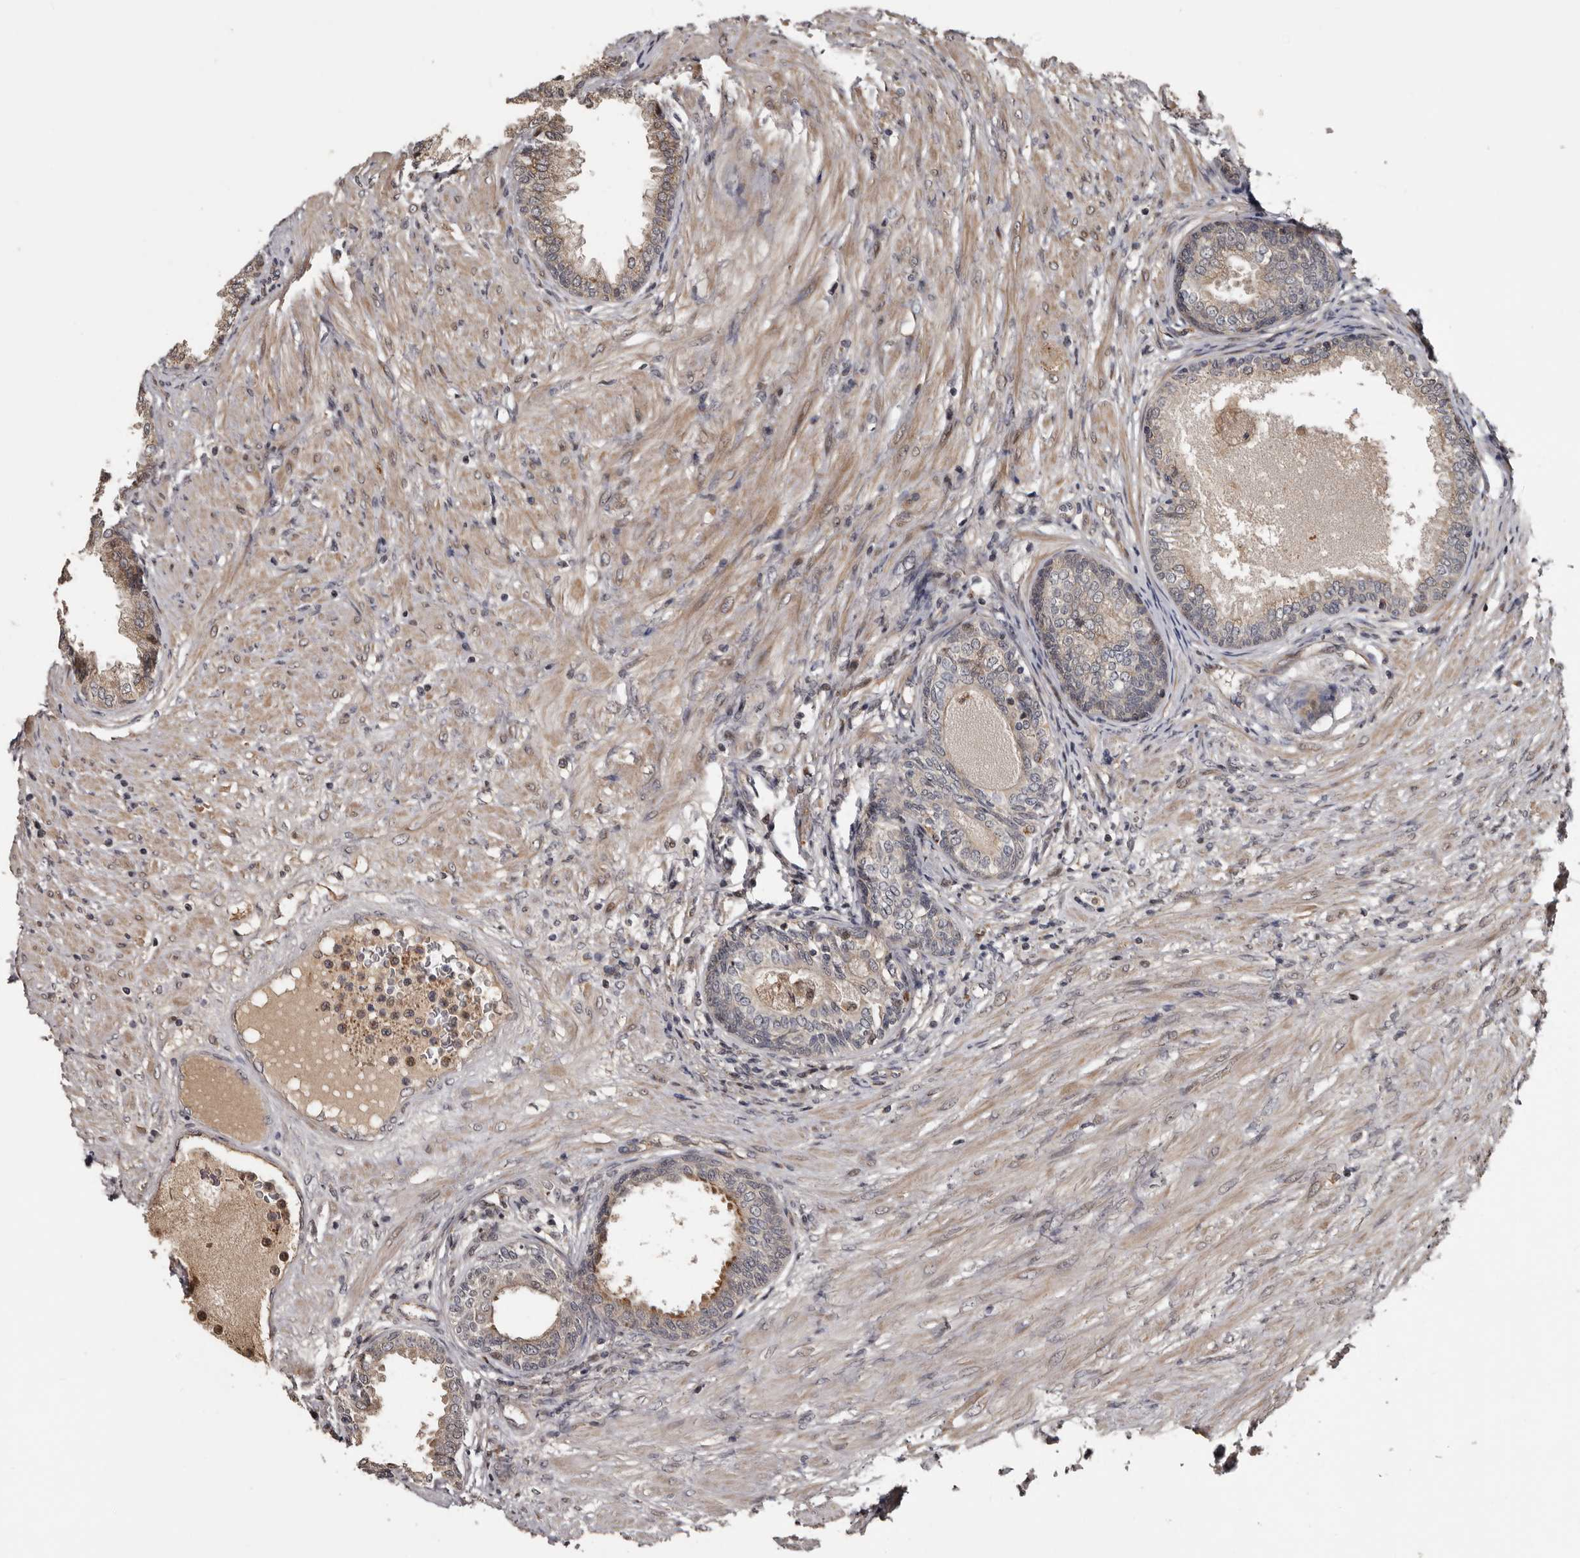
{"staining": {"intensity": "moderate", "quantity": "25%-75%", "location": "cytoplasmic/membranous"}, "tissue": "prostate", "cell_type": "Glandular cells", "image_type": "normal", "snomed": [{"axis": "morphology", "description": "Normal tissue, NOS"}, {"axis": "topography", "description": "Prostate"}], "caption": "Human prostate stained with a protein marker reveals moderate staining in glandular cells.", "gene": "SERTAD4", "patient": {"sex": "male", "age": 76}}